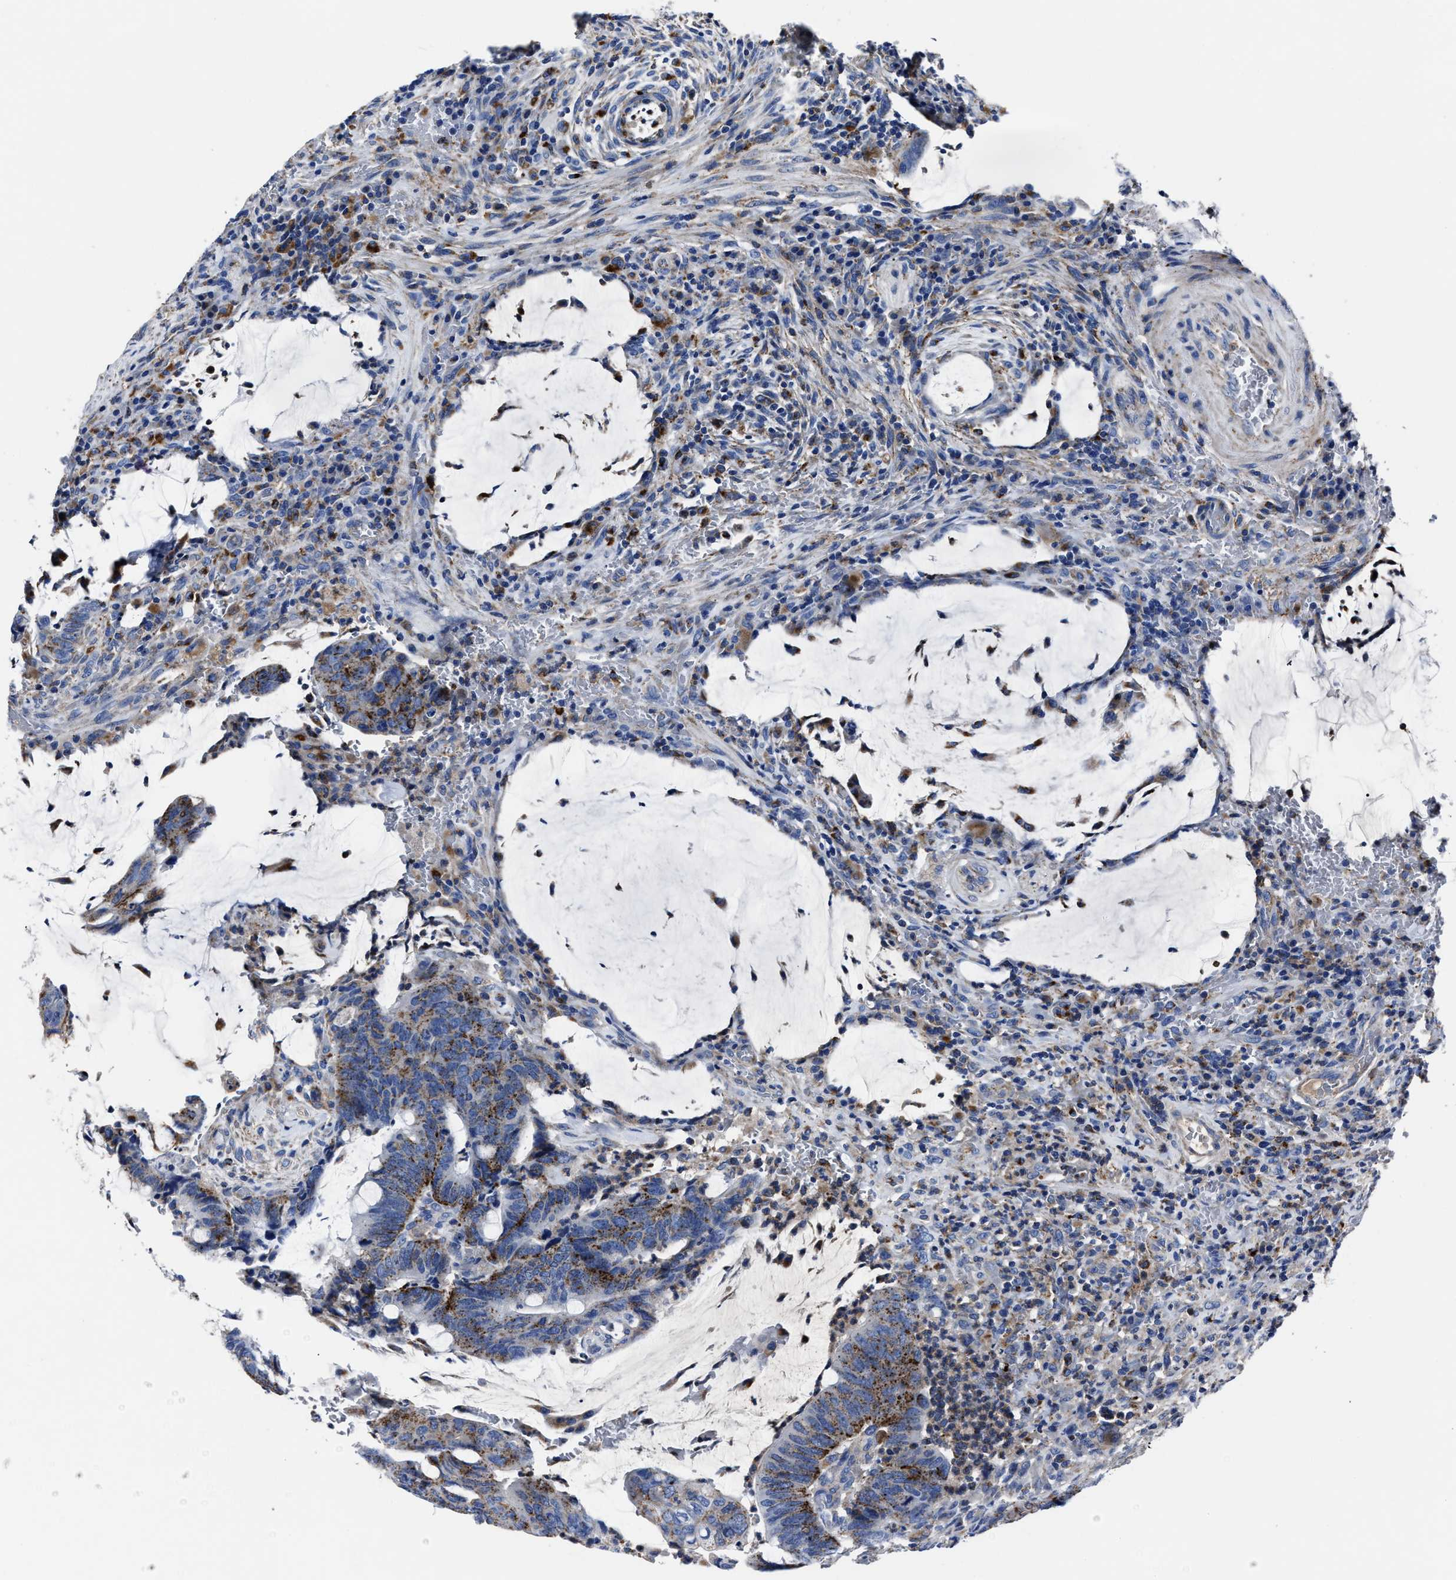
{"staining": {"intensity": "moderate", "quantity": ">75%", "location": "cytoplasmic/membranous"}, "tissue": "colorectal cancer", "cell_type": "Tumor cells", "image_type": "cancer", "snomed": [{"axis": "morphology", "description": "Normal tissue, NOS"}, {"axis": "morphology", "description": "Adenocarcinoma, NOS"}, {"axis": "topography", "description": "Rectum"}, {"axis": "topography", "description": "Peripheral nerve tissue"}], "caption": "Immunohistochemistry (IHC) image of human adenocarcinoma (colorectal) stained for a protein (brown), which exhibits medium levels of moderate cytoplasmic/membranous positivity in approximately >75% of tumor cells.", "gene": "LAMTOR4", "patient": {"sex": "male", "age": 92}}